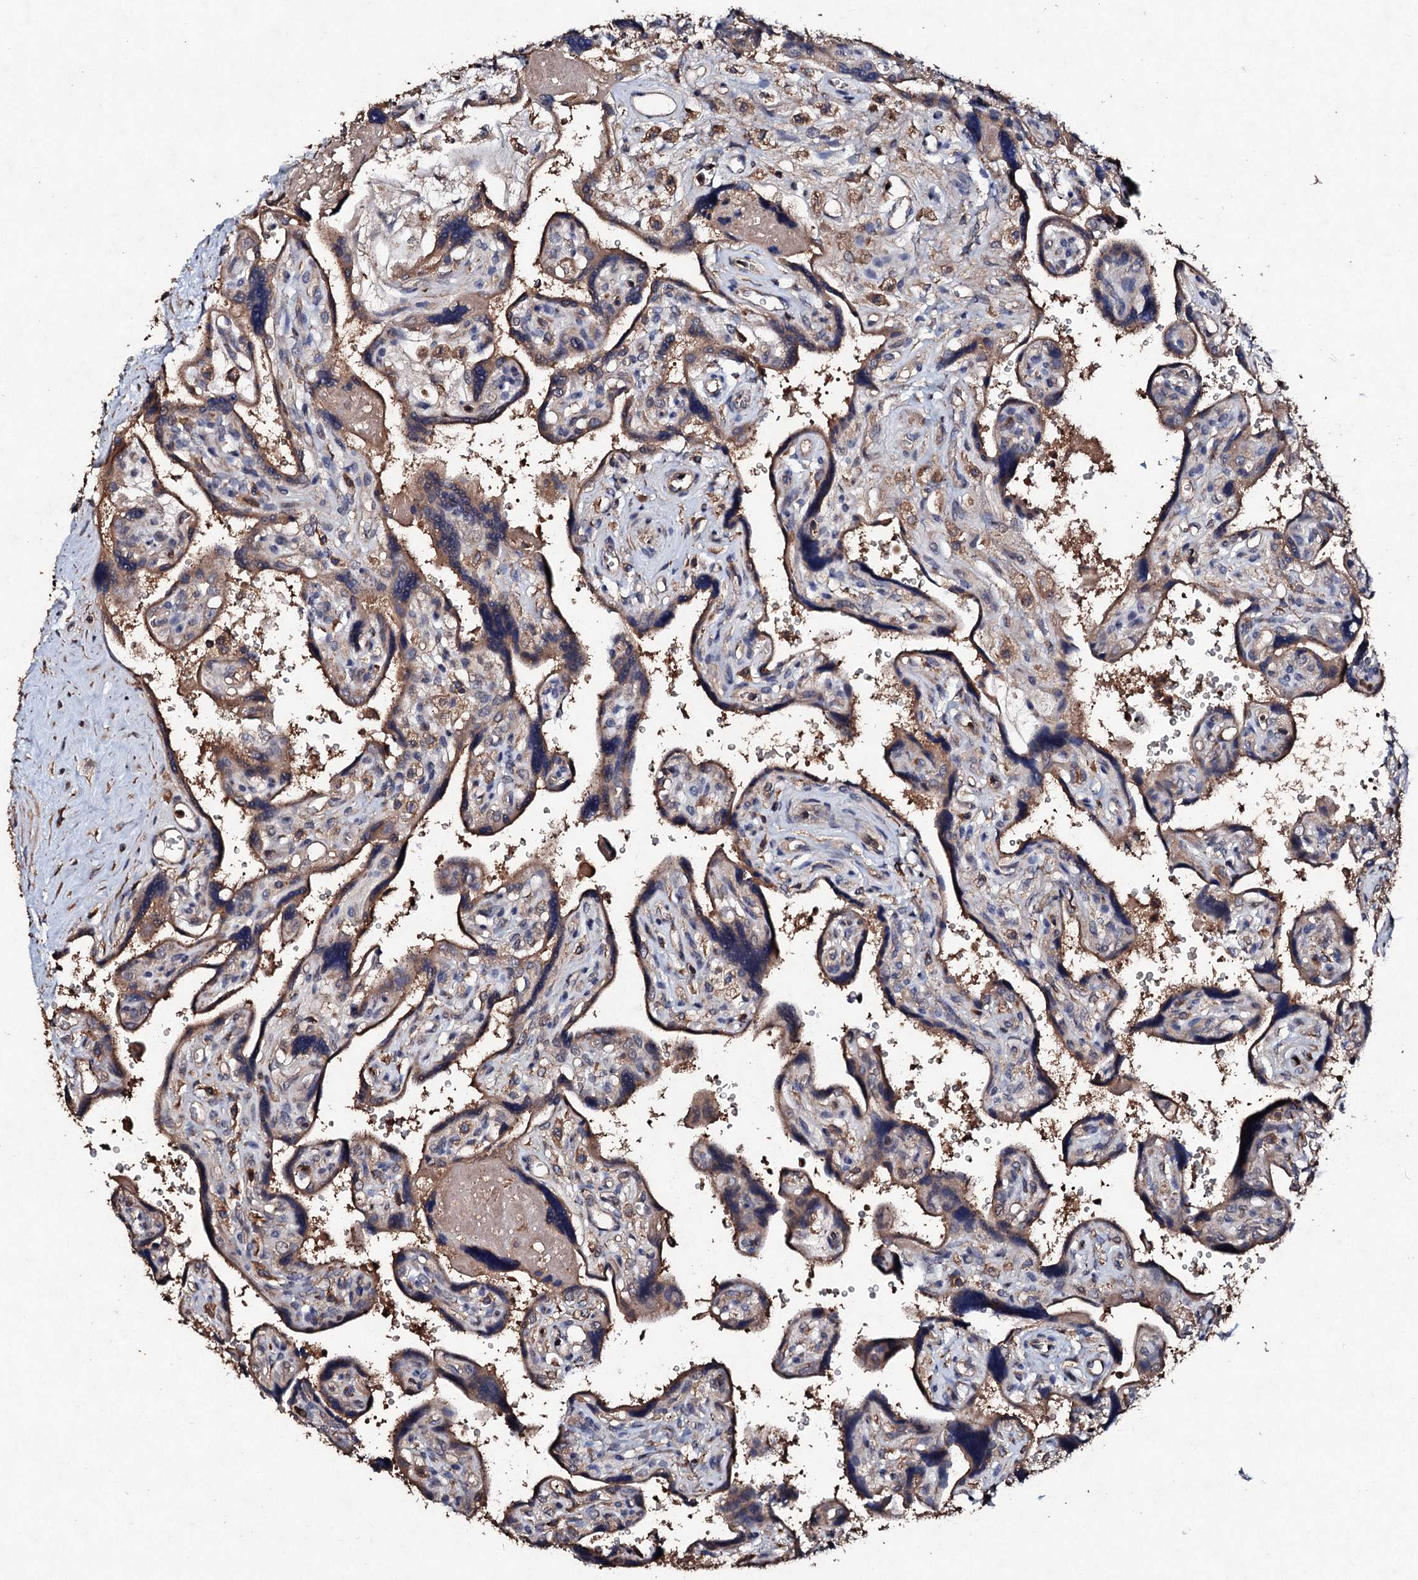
{"staining": {"intensity": "moderate", "quantity": ">75%", "location": "cytoplasmic/membranous"}, "tissue": "placenta", "cell_type": "Trophoblastic cells", "image_type": "normal", "snomed": [{"axis": "morphology", "description": "Normal tissue, NOS"}, {"axis": "topography", "description": "Placenta"}], "caption": "IHC micrograph of normal placenta: human placenta stained using IHC exhibits medium levels of moderate protein expression localized specifically in the cytoplasmic/membranous of trophoblastic cells, appearing as a cytoplasmic/membranous brown color.", "gene": "KERA", "patient": {"sex": "female", "age": 39}}